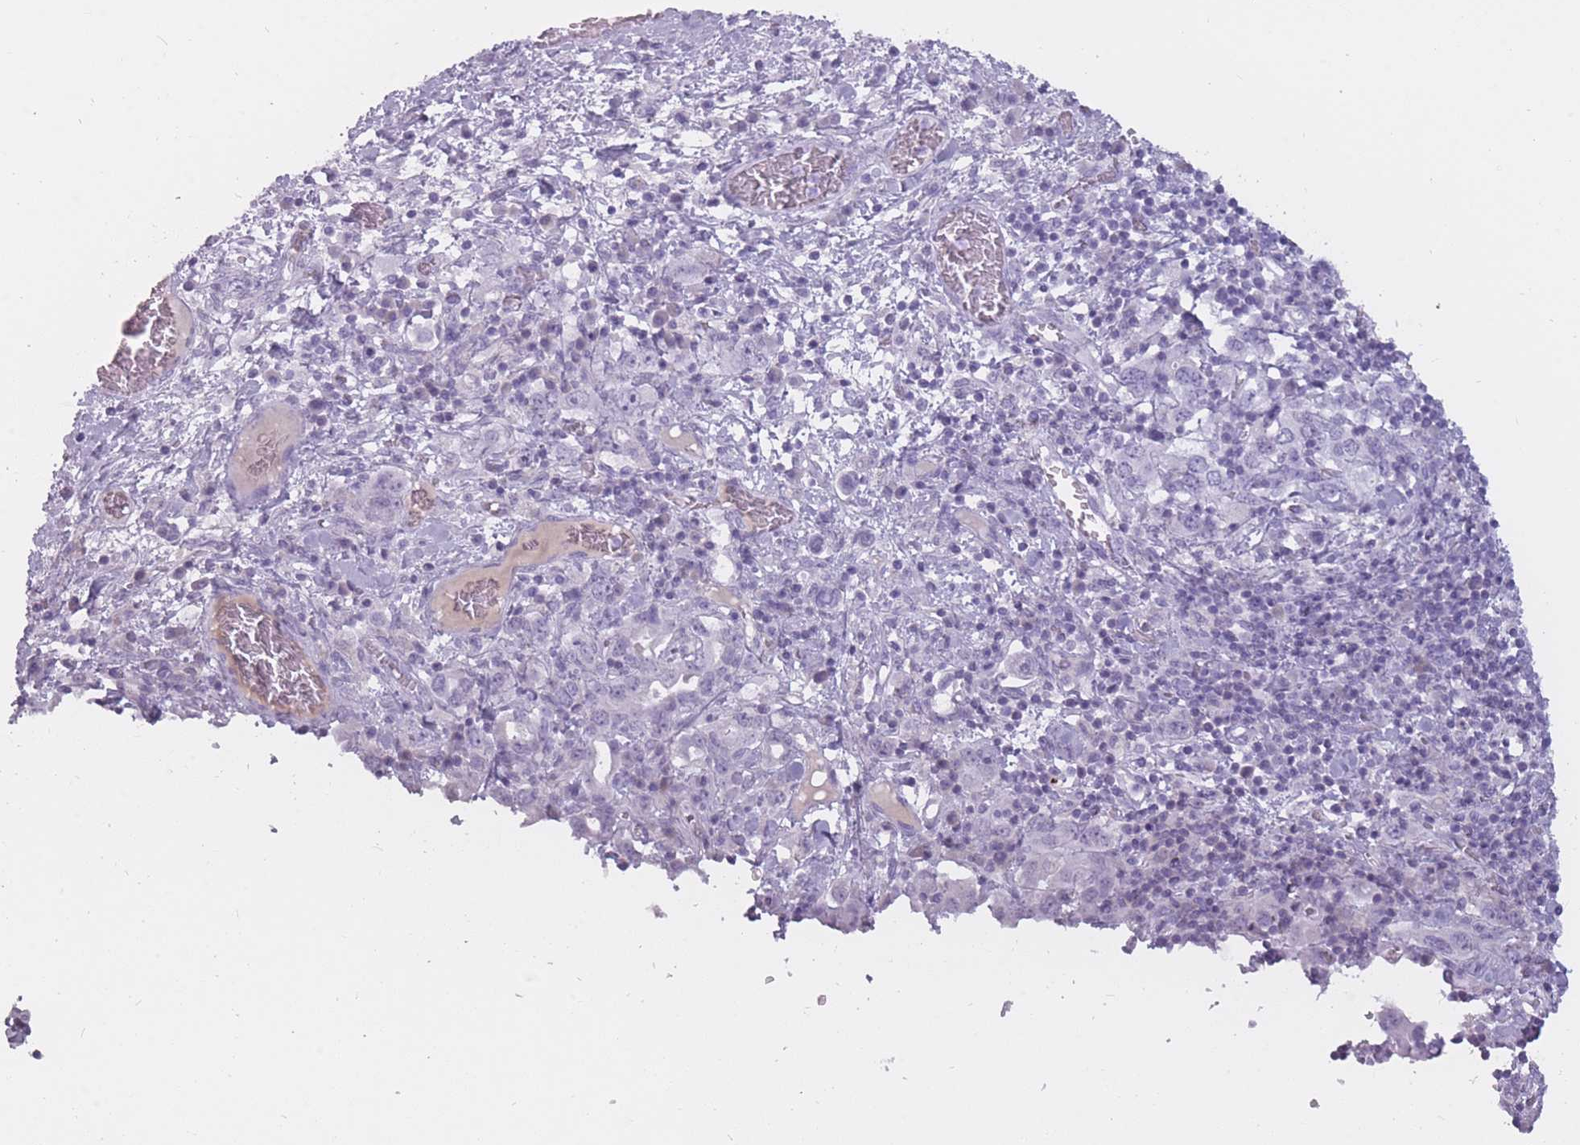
{"staining": {"intensity": "negative", "quantity": "none", "location": "none"}, "tissue": "stomach cancer", "cell_type": "Tumor cells", "image_type": "cancer", "snomed": [{"axis": "morphology", "description": "Adenocarcinoma, NOS"}, {"axis": "topography", "description": "Stomach, upper"}, {"axis": "topography", "description": "Stomach"}], "caption": "Immunohistochemistry (IHC) of human stomach cancer exhibits no staining in tumor cells.", "gene": "PNMA3", "patient": {"sex": "male", "age": 62}}